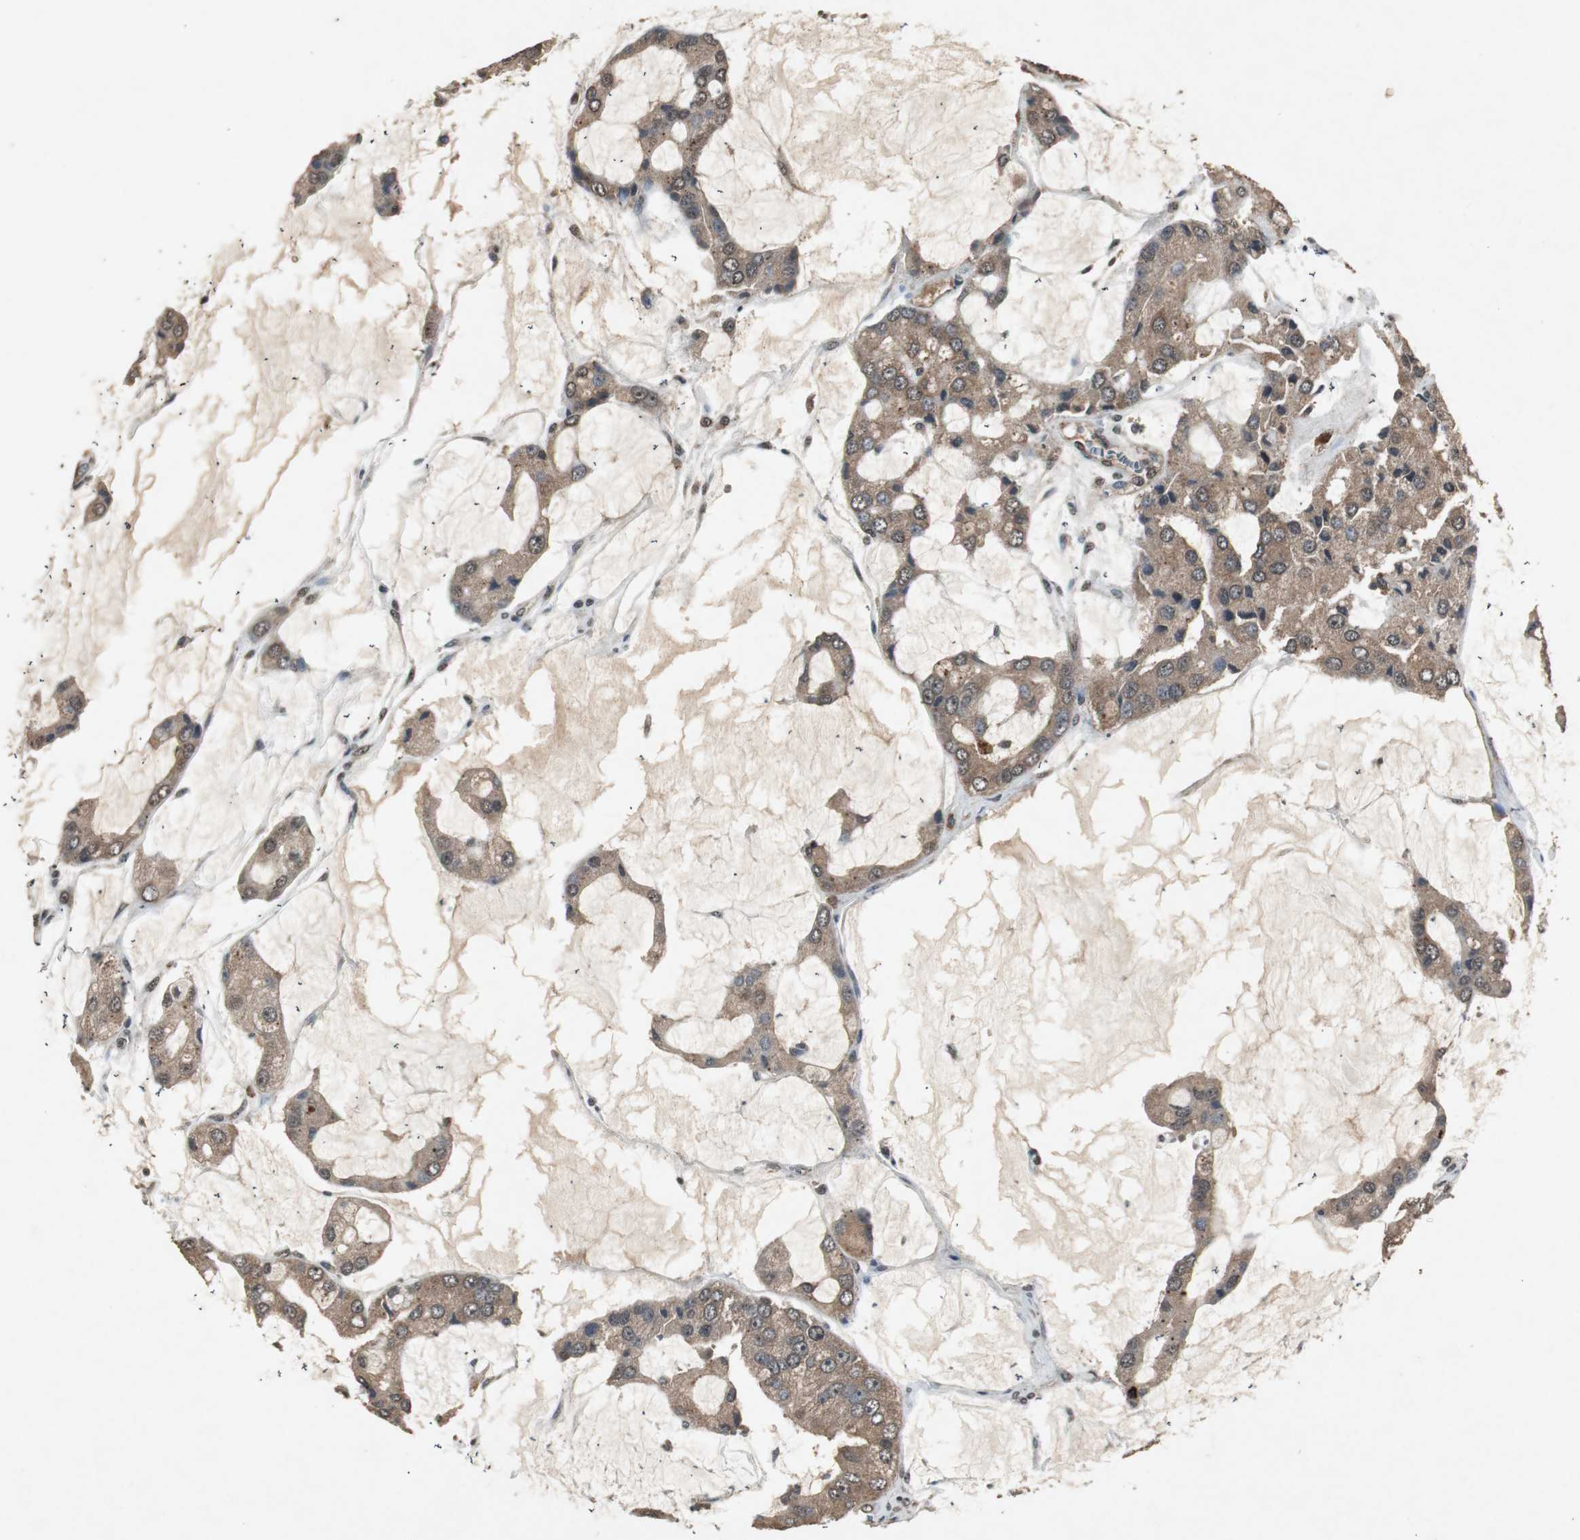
{"staining": {"intensity": "moderate", "quantity": ">75%", "location": "cytoplasmic/membranous"}, "tissue": "prostate cancer", "cell_type": "Tumor cells", "image_type": "cancer", "snomed": [{"axis": "morphology", "description": "Adenocarcinoma, High grade"}, {"axis": "topography", "description": "Prostate"}], "caption": "Prostate high-grade adenocarcinoma stained with DAB immunohistochemistry (IHC) exhibits medium levels of moderate cytoplasmic/membranous staining in about >75% of tumor cells.", "gene": "EMX1", "patient": {"sex": "male", "age": 67}}